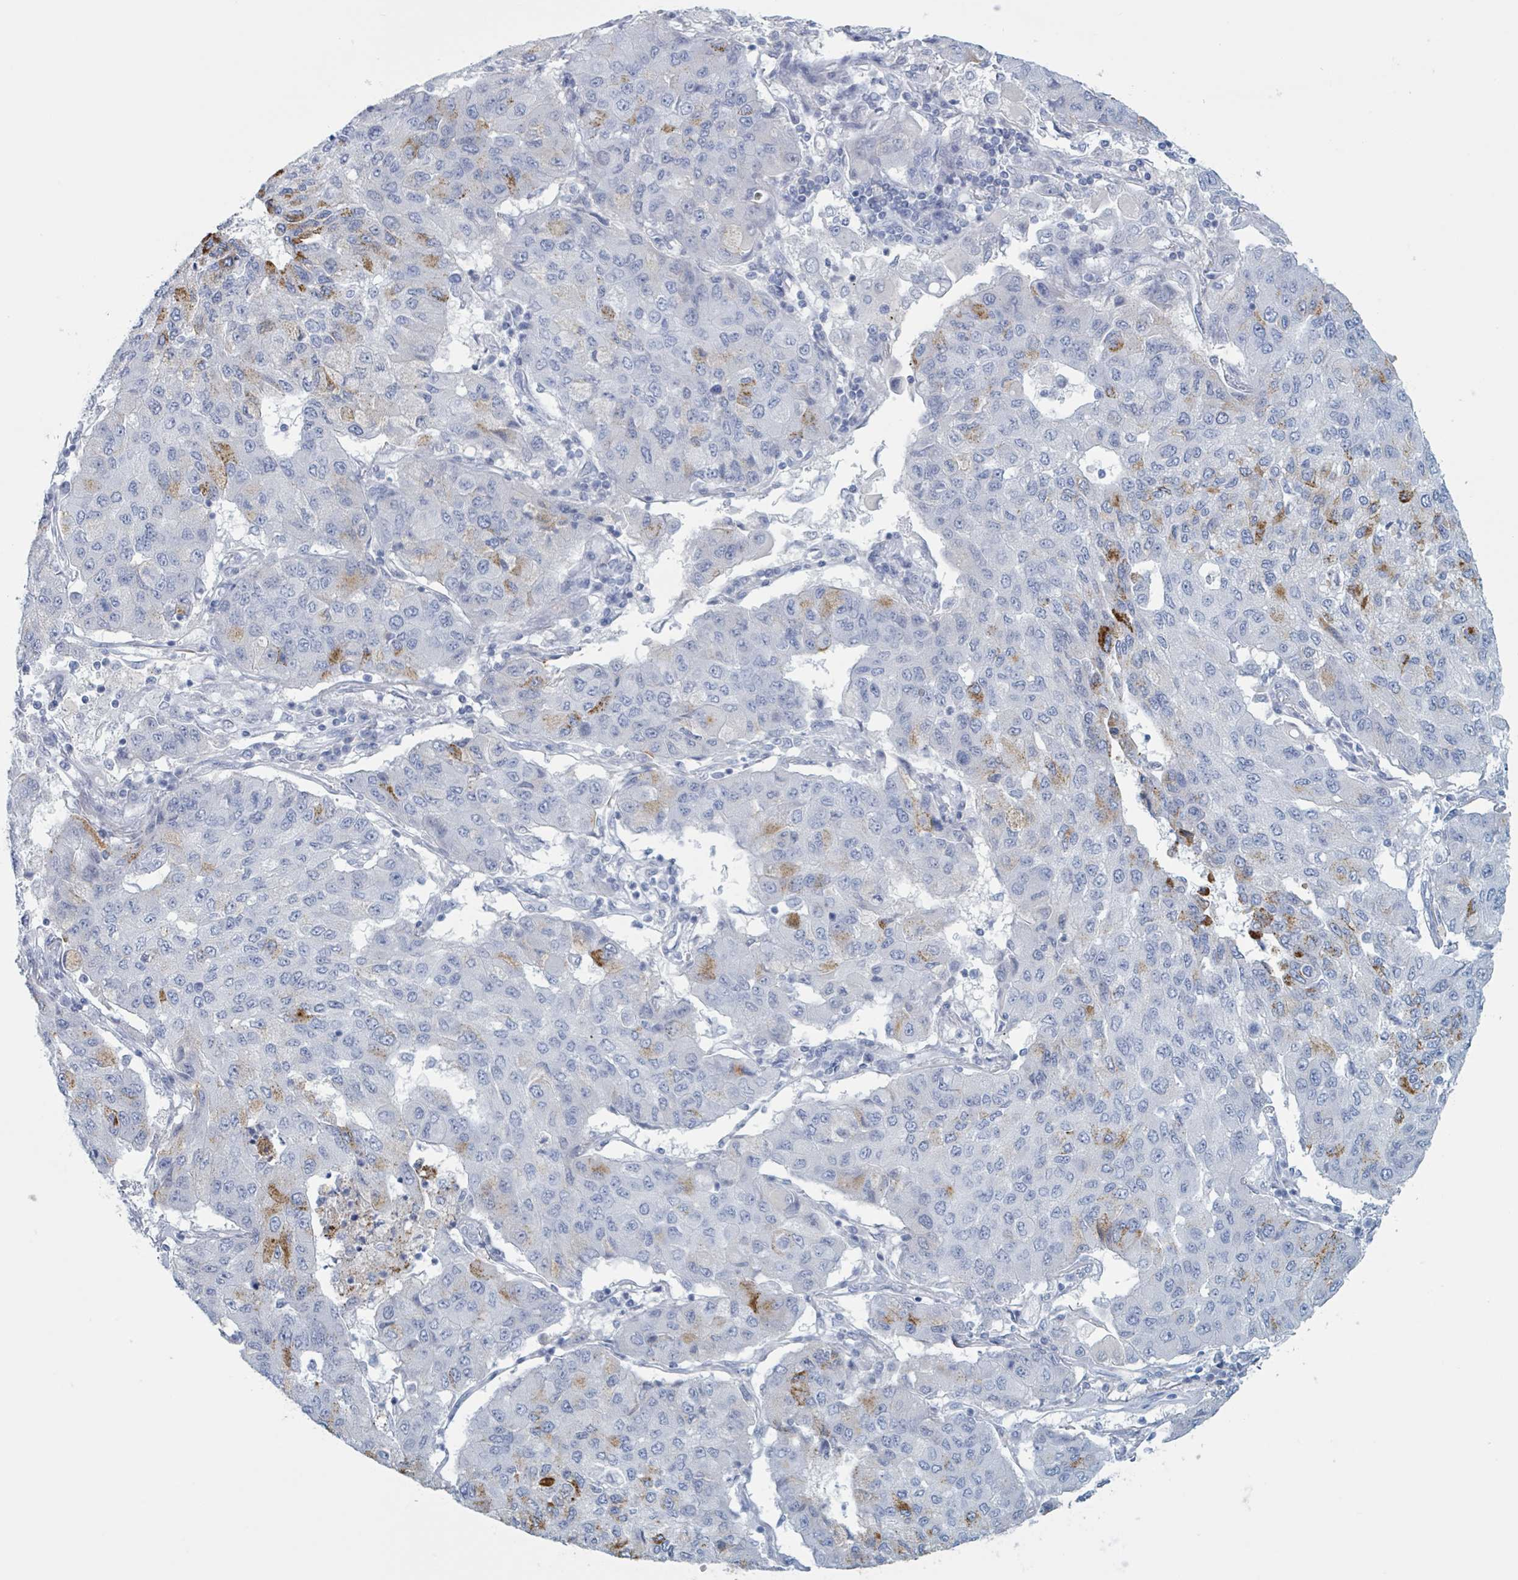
{"staining": {"intensity": "moderate", "quantity": "<25%", "location": "cytoplasmic/membranous"}, "tissue": "lung cancer", "cell_type": "Tumor cells", "image_type": "cancer", "snomed": [{"axis": "morphology", "description": "Squamous cell carcinoma, NOS"}, {"axis": "topography", "description": "Lung"}], "caption": "High-magnification brightfield microscopy of lung cancer stained with DAB (brown) and counterstained with hematoxylin (blue). tumor cells exhibit moderate cytoplasmic/membranous positivity is identified in about<25% of cells.", "gene": "KLK4", "patient": {"sex": "male", "age": 74}}